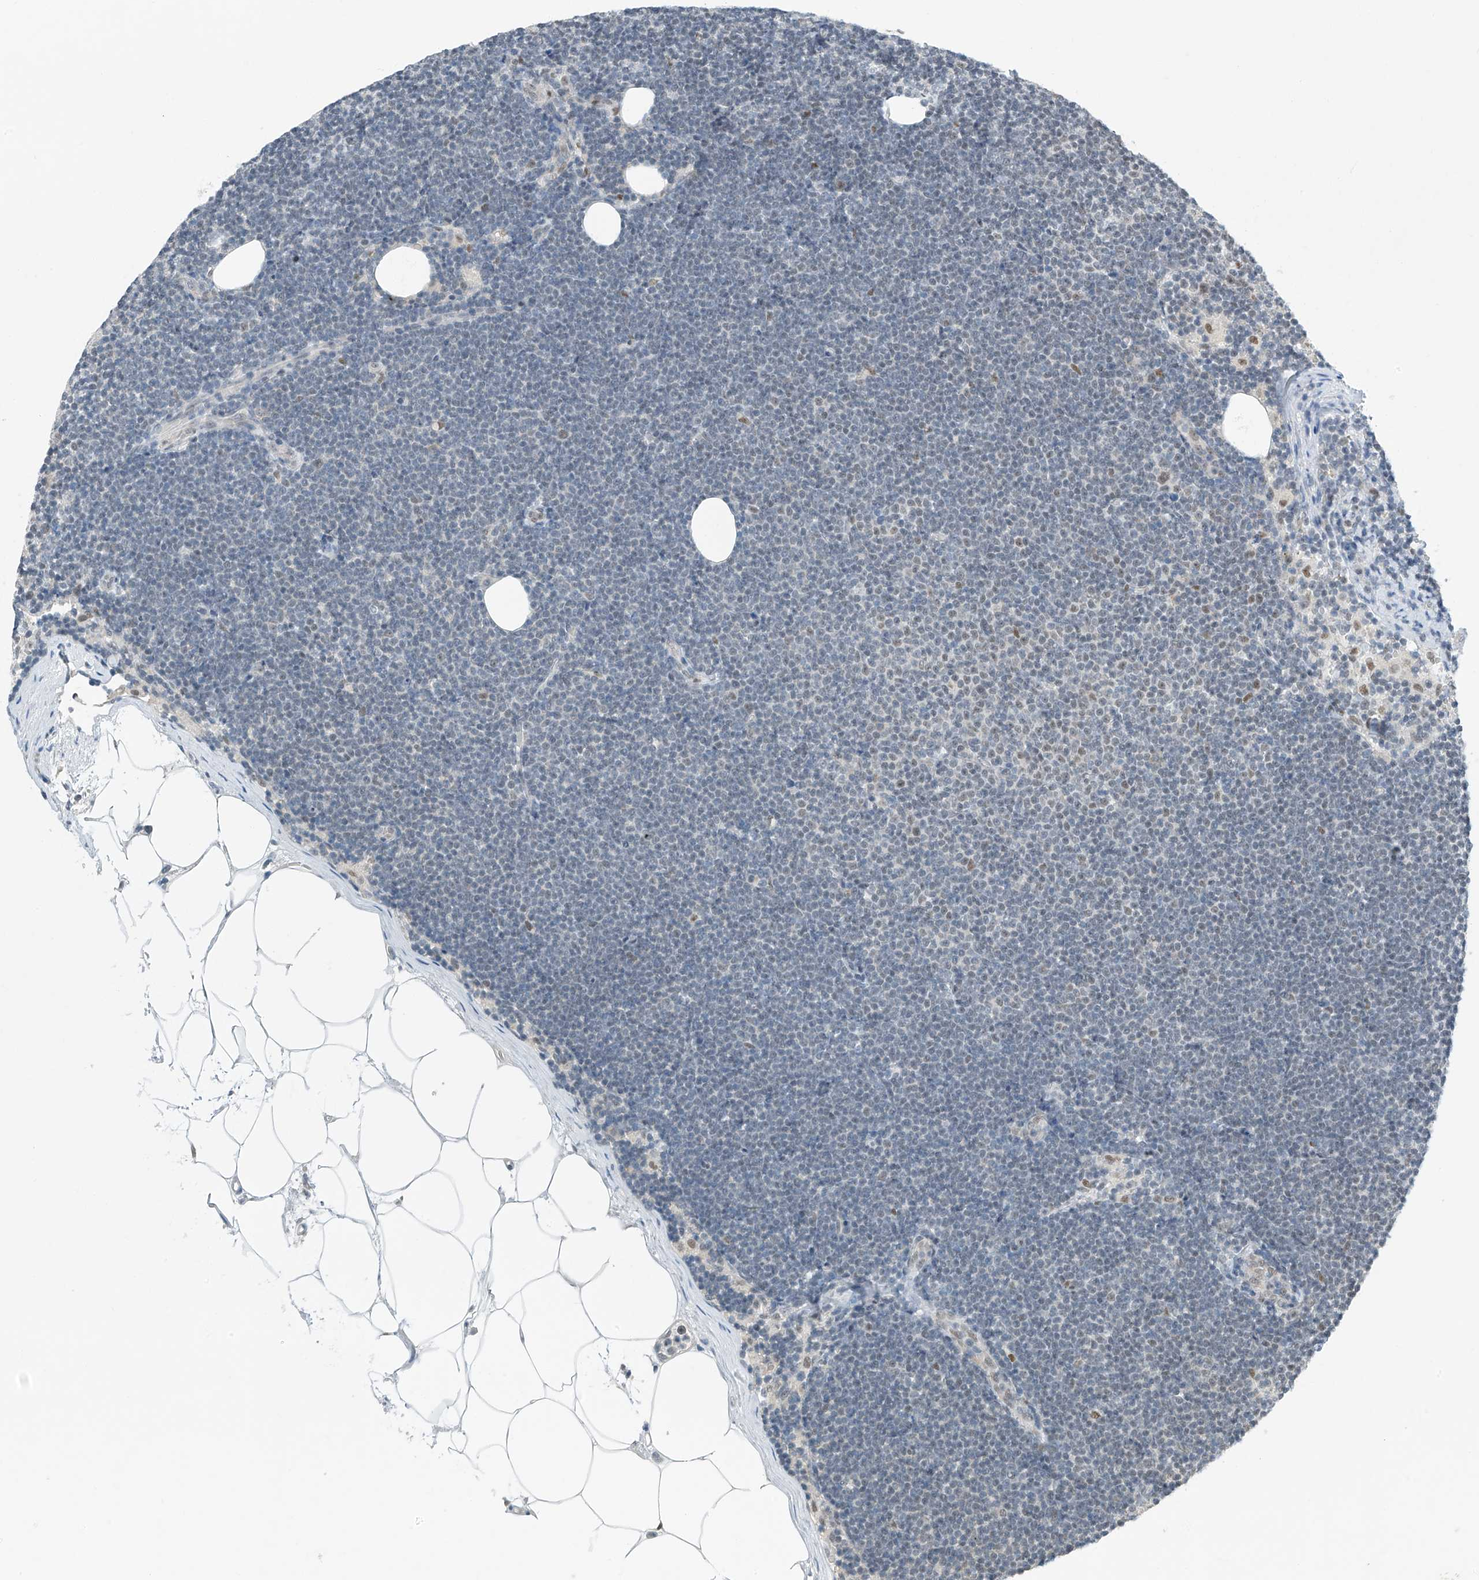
{"staining": {"intensity": "negative", "quantity": "none", "location": "none"}, "tissue": "lymphoma", "cell_type": "Tumor cells", "image_type": "cancer", "snomed": [{"axis": "morphology", "description": "Malignant lymphoma, non-Hodgkin's type, Low grade"}, {"axis": "topography", "description": "Lymph node"}], "caption": "IHC photomicrograph of neoplastic tissue: lymphoma stained with DAB (3,3'-diaminobenzidine) reveals no significant protein positivity in tumor cells.", "gene": "TAF8", "patient": {"sex": "female", "age": 53}}